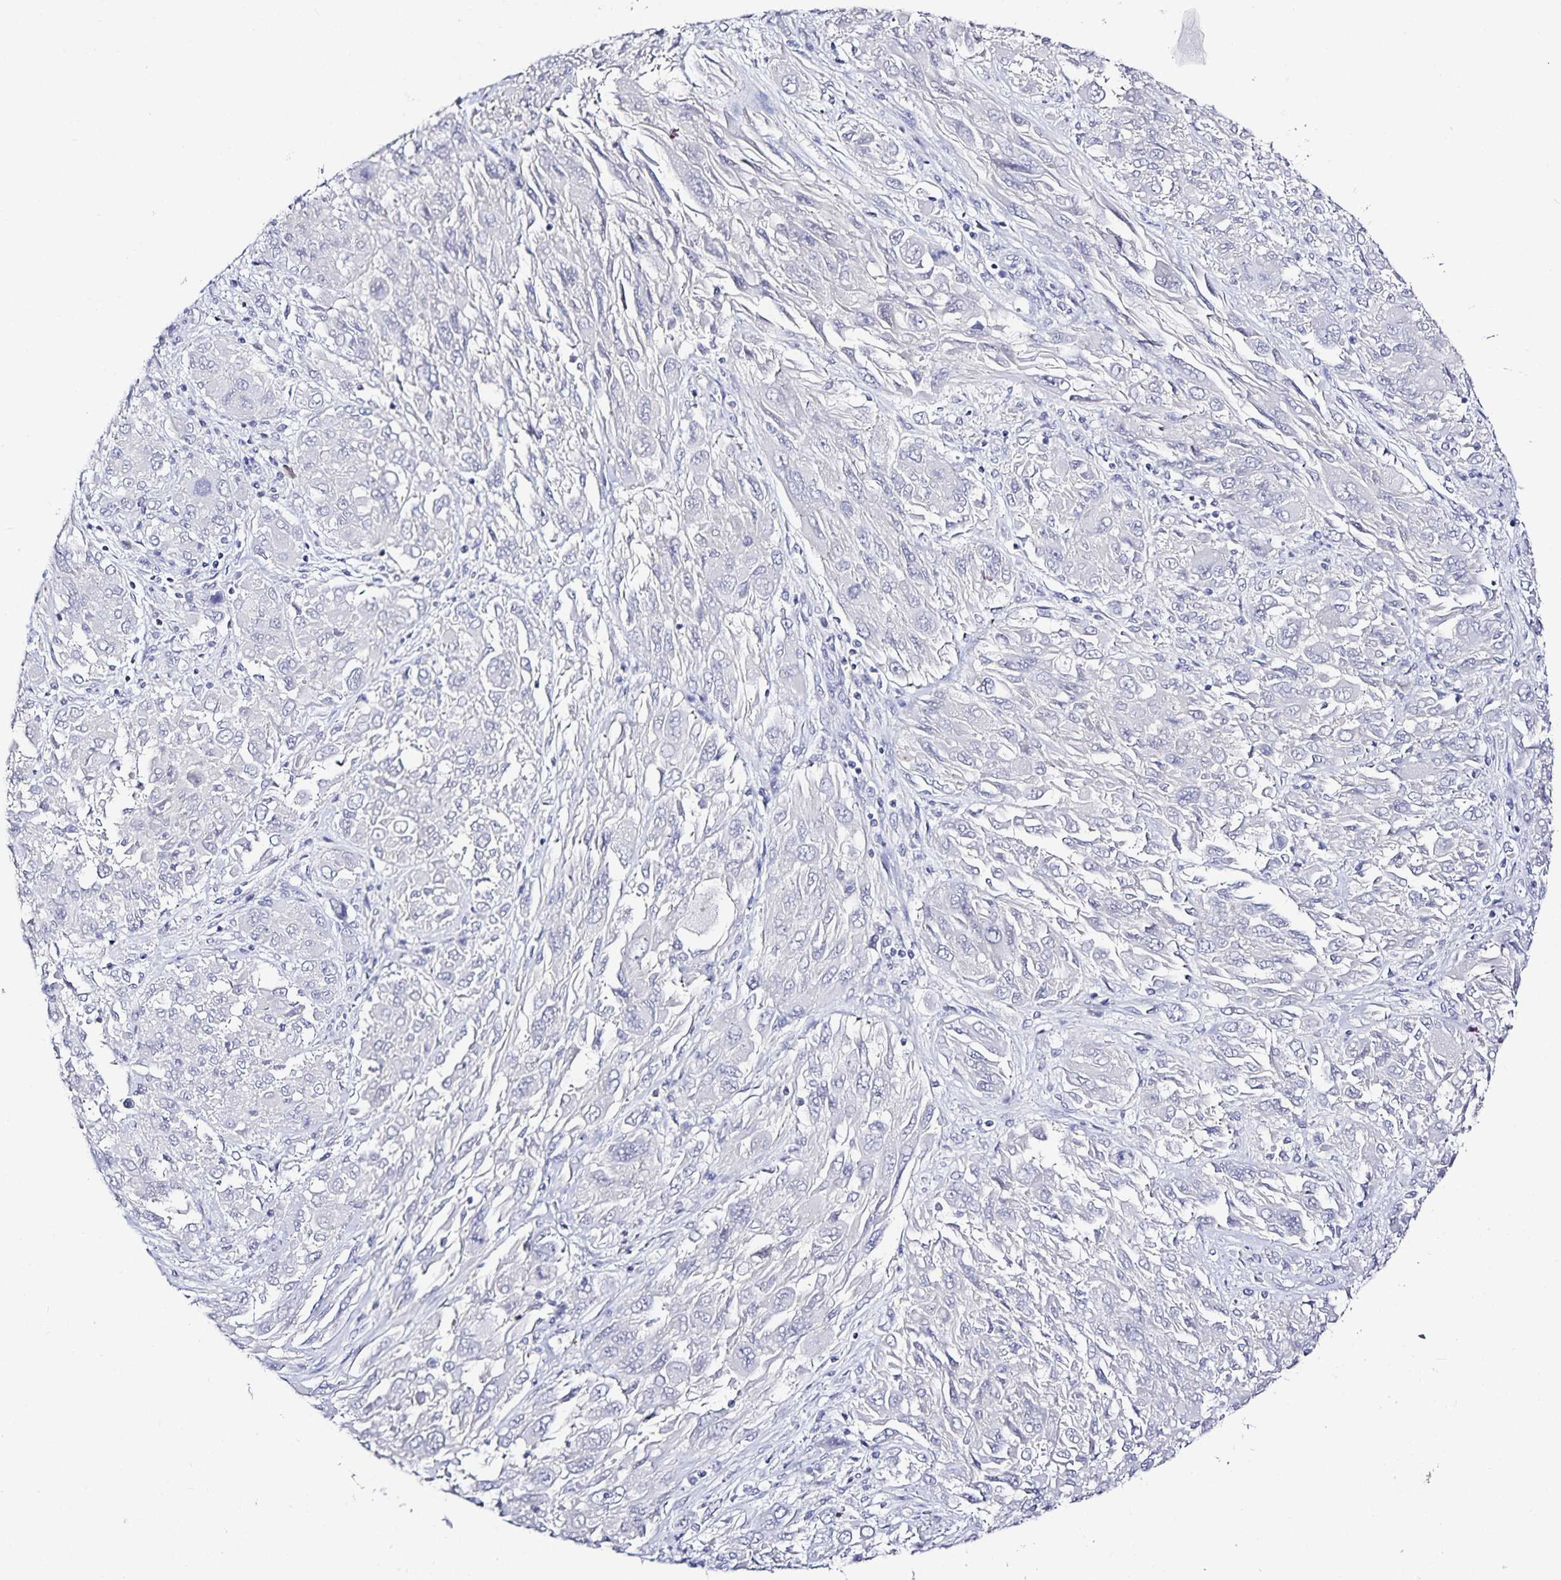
{"staining": {"intensity": "negative", "quantity": "none", "location": "none"}, "tissue": "melanoma", "cell_type": "Tumor cells", "image_type": "cancer", "snomed": [{"axis": "morphology", "description": "Malignant melanoma, NOS"}, {"axis": "topography", "description": "Skin"}], "caption": "Tumor cells are negative for protein expression in human malignant melanoma.", "gene": "TTR", "patient": {"sex": "female", "age": 91}}